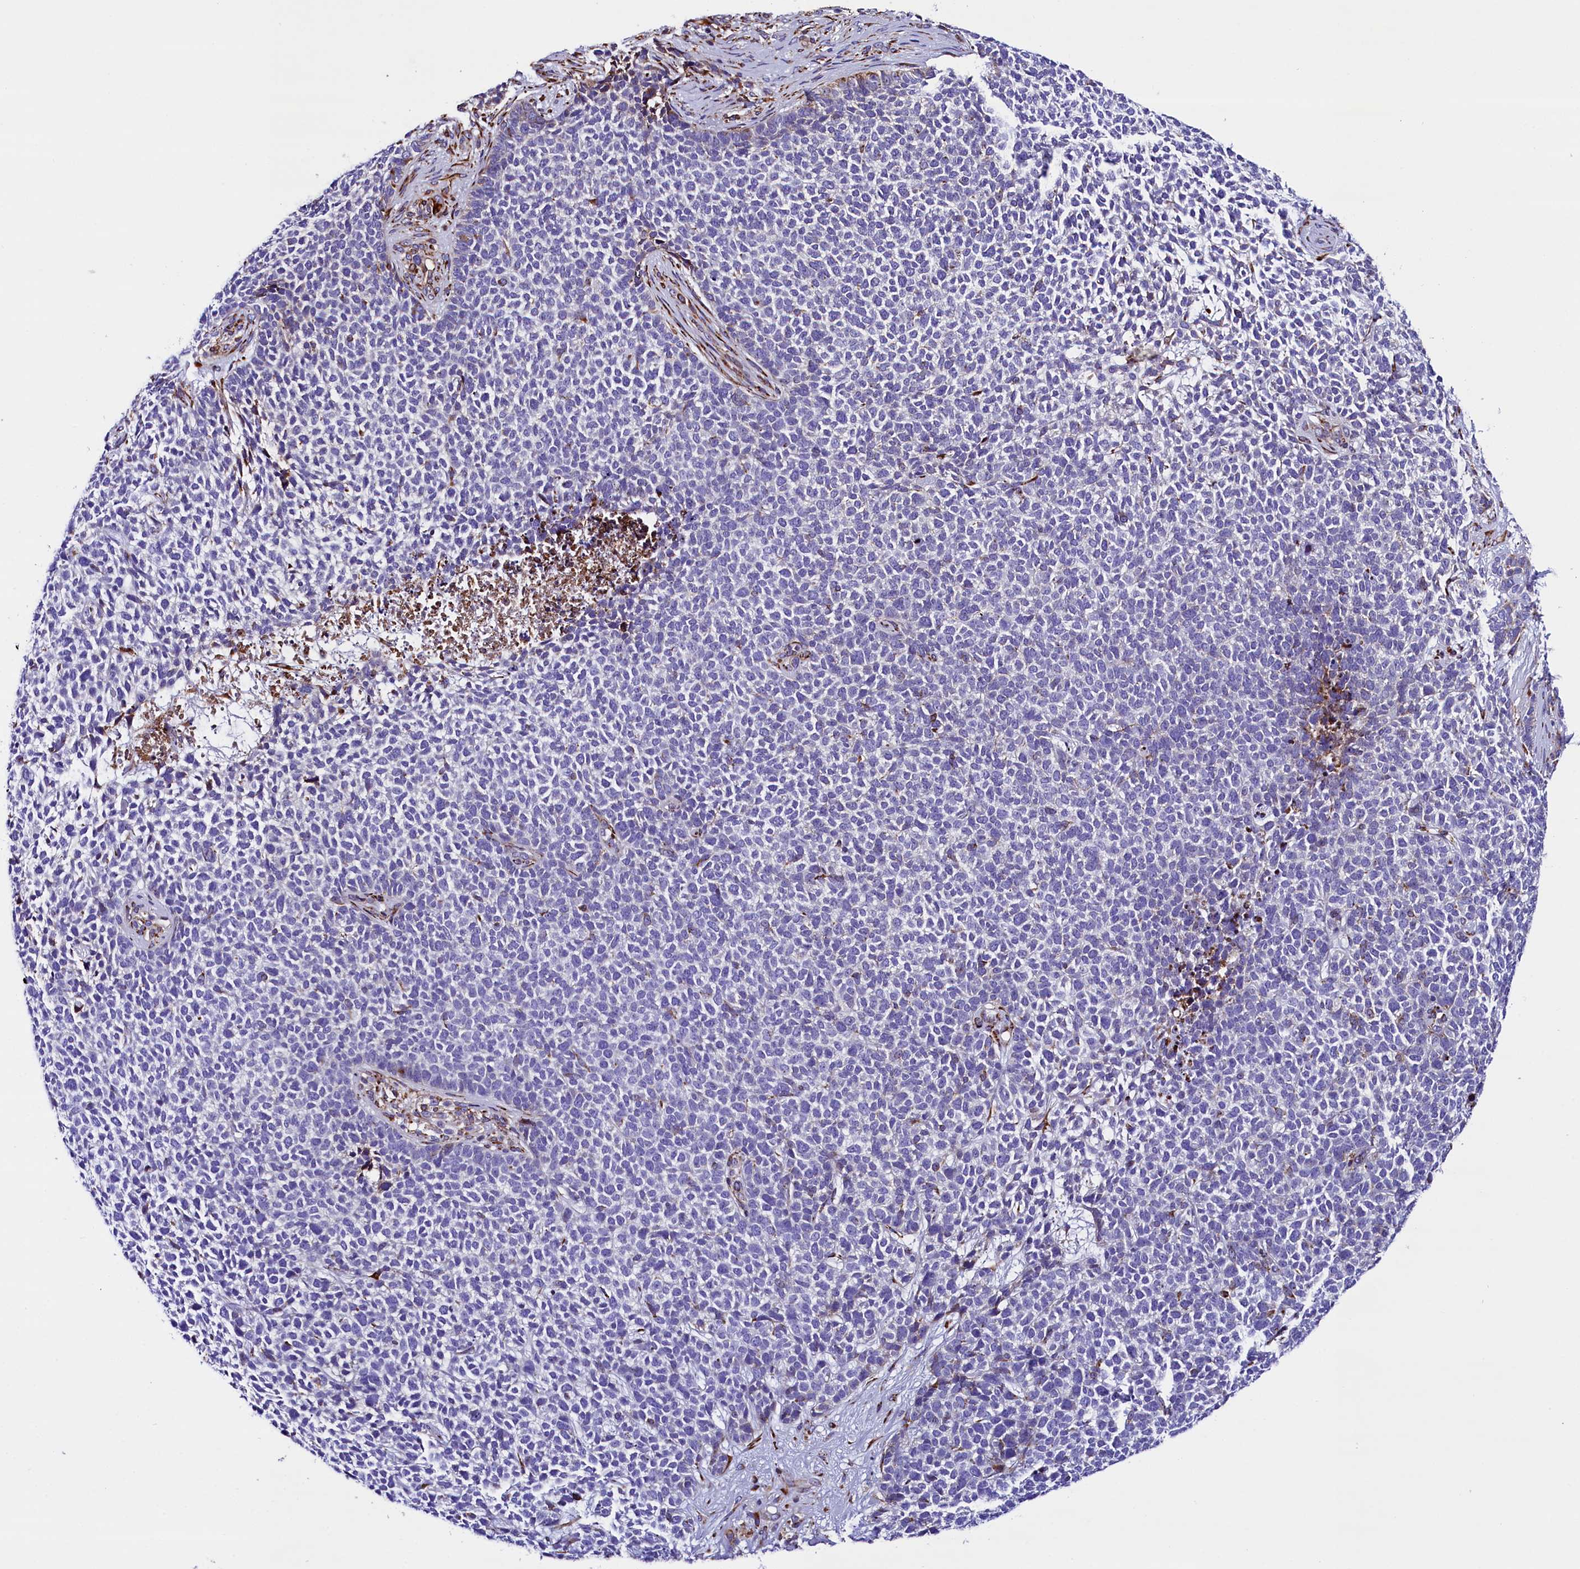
{"staining": {"intensity": "negative", "quantity": "none", "location": "none"}, "tissue": "skin cancer", "cell_type": "Tumor cells", "image_type": "cancer", "snomed": [{"axis": "morphology", "description": "Basal cell carcinoma"}, {"axis": "topography", "description": "Skin"}], "caption": "This is an immunohistochemistry photomicrograph of basal cell carcinoma (skin). There is no staining in tumor cells.", "gene": "CMTR2", "patient": {"sex": "female", "age": 84}}